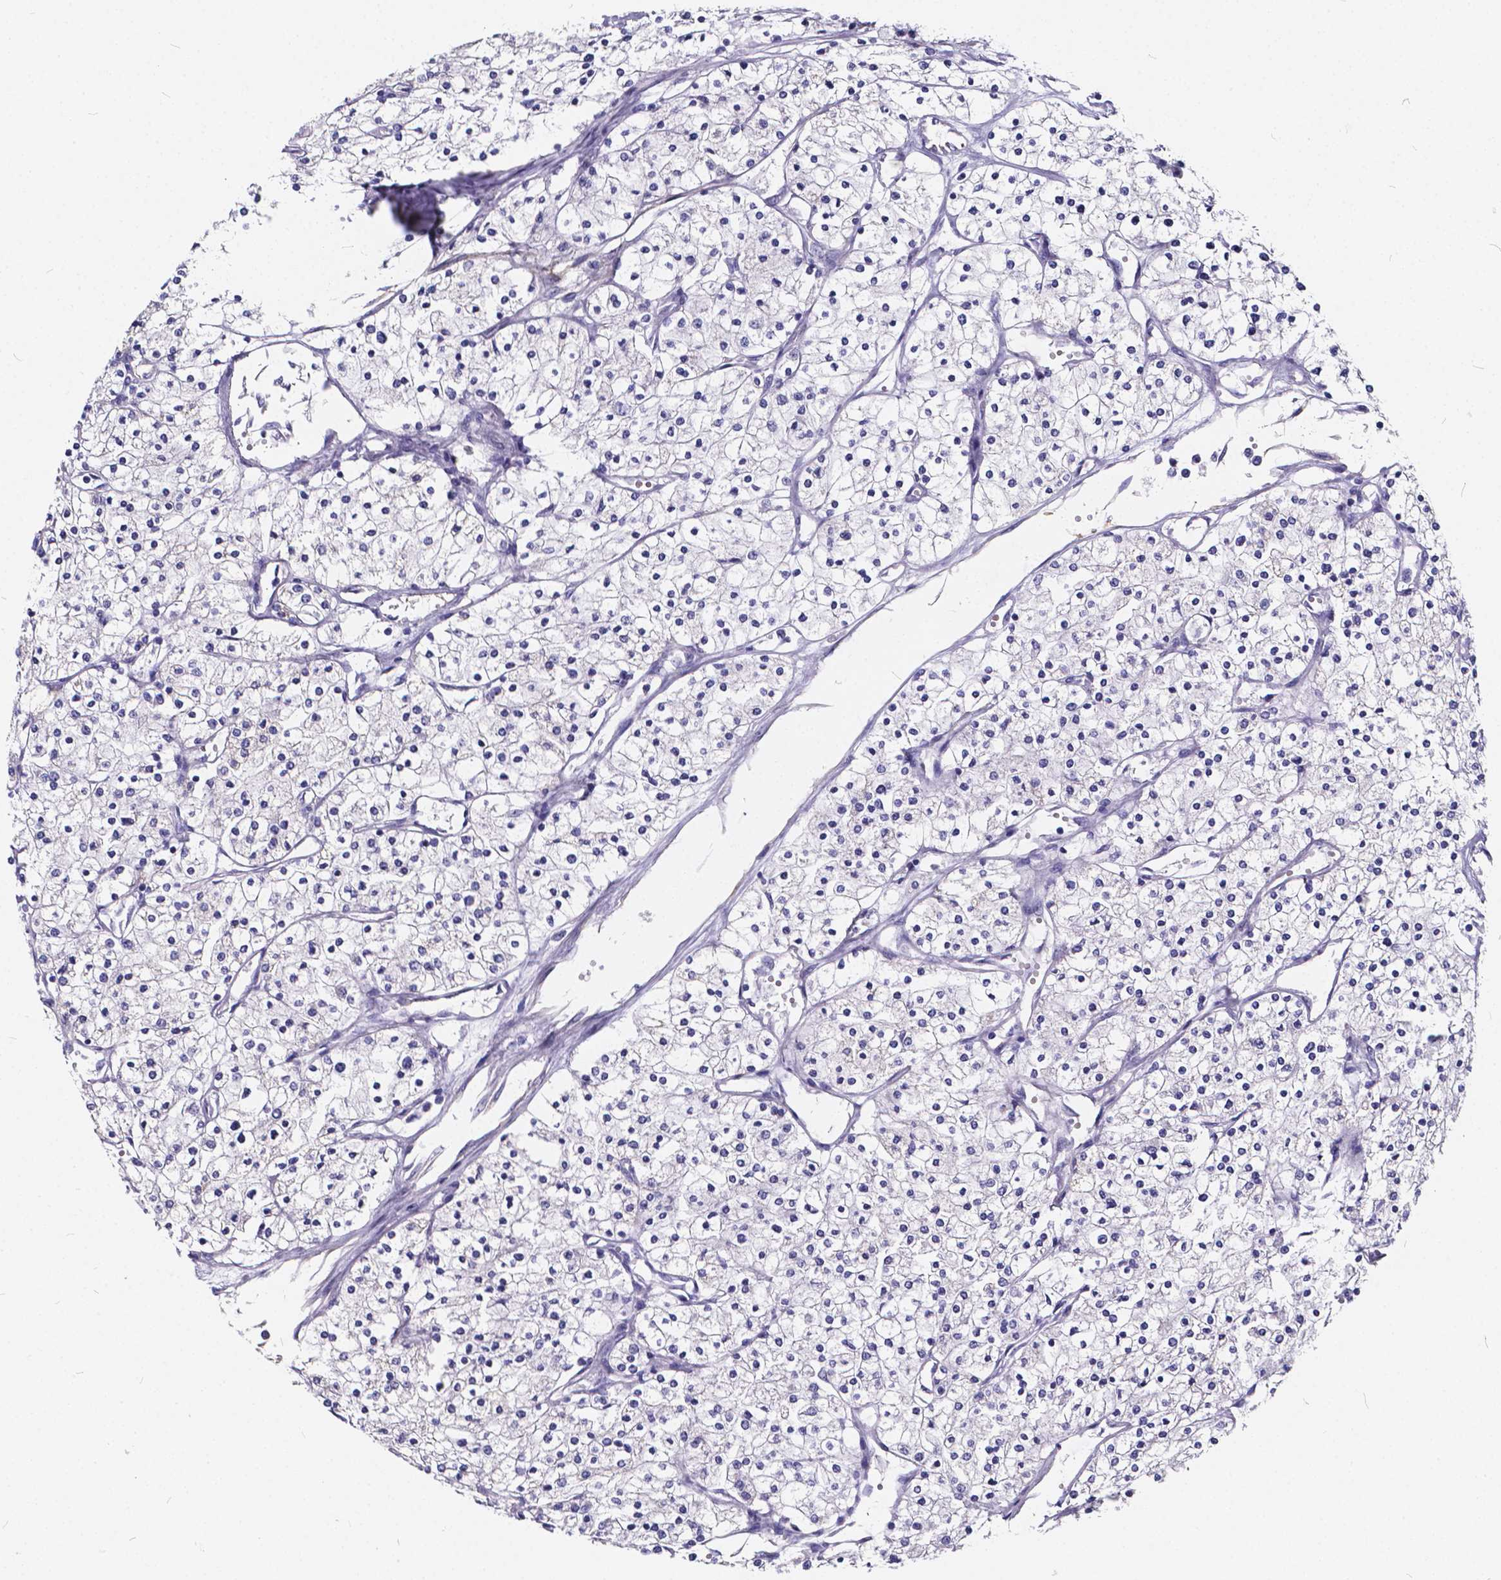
{"staining": {"intensity": "negative", "quantity": "none", "location": "none"}, "tissue": "renal cancer", "cell_type": "Tumor cells", "image_type": "cancer", "snomed": [{"axis": "morphology", "description": "Adenocarcinoma, NOS"}, {"axis": "topography", "description": "Kidney"}], "caption": "This is an IHC image of human adenocarcinoma (renal). There is no expression in tumor cells.", "gene": "SPEF2", "patient": {"sex": "male", "age": 80}}